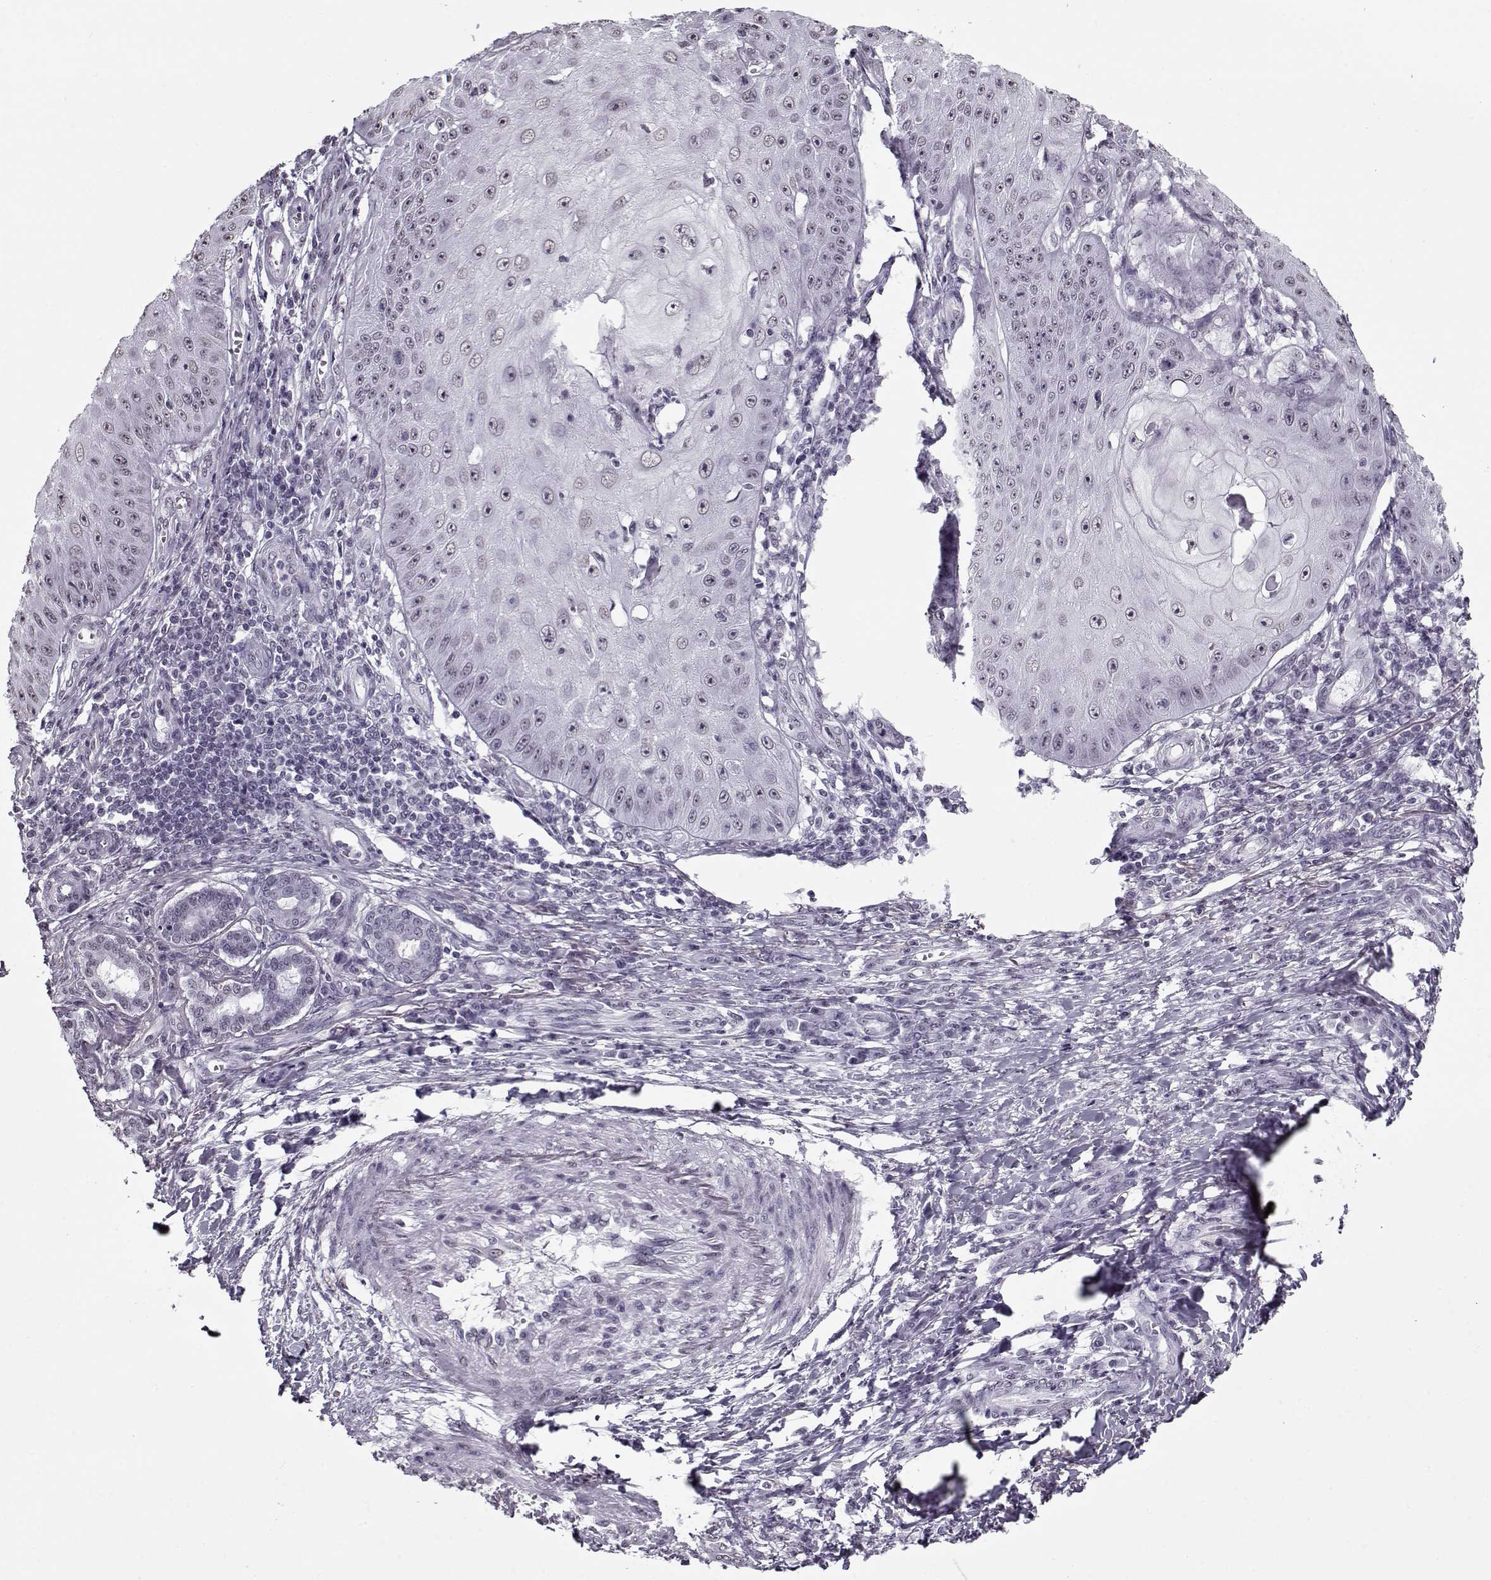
{"staining": {"intensity": "negative", "quantity": "none", "location": "none"}, "tissue": "skin cancer", "cell_type": "Tumor cells", "image_type": "cancer", "snomed": [{"axis": "morphology", "description": "Squamous cell carcinoma, NOS"}, {"axis": "topography", "description": "Skin"}], "caption": "IHC micrograph of human skin squamous cell carcinoma stained for a protein (brown), which exhibits no positivity in tumor cells.", "gene": "PRMT8", "patient": {"sex": "male", "age": 70}}